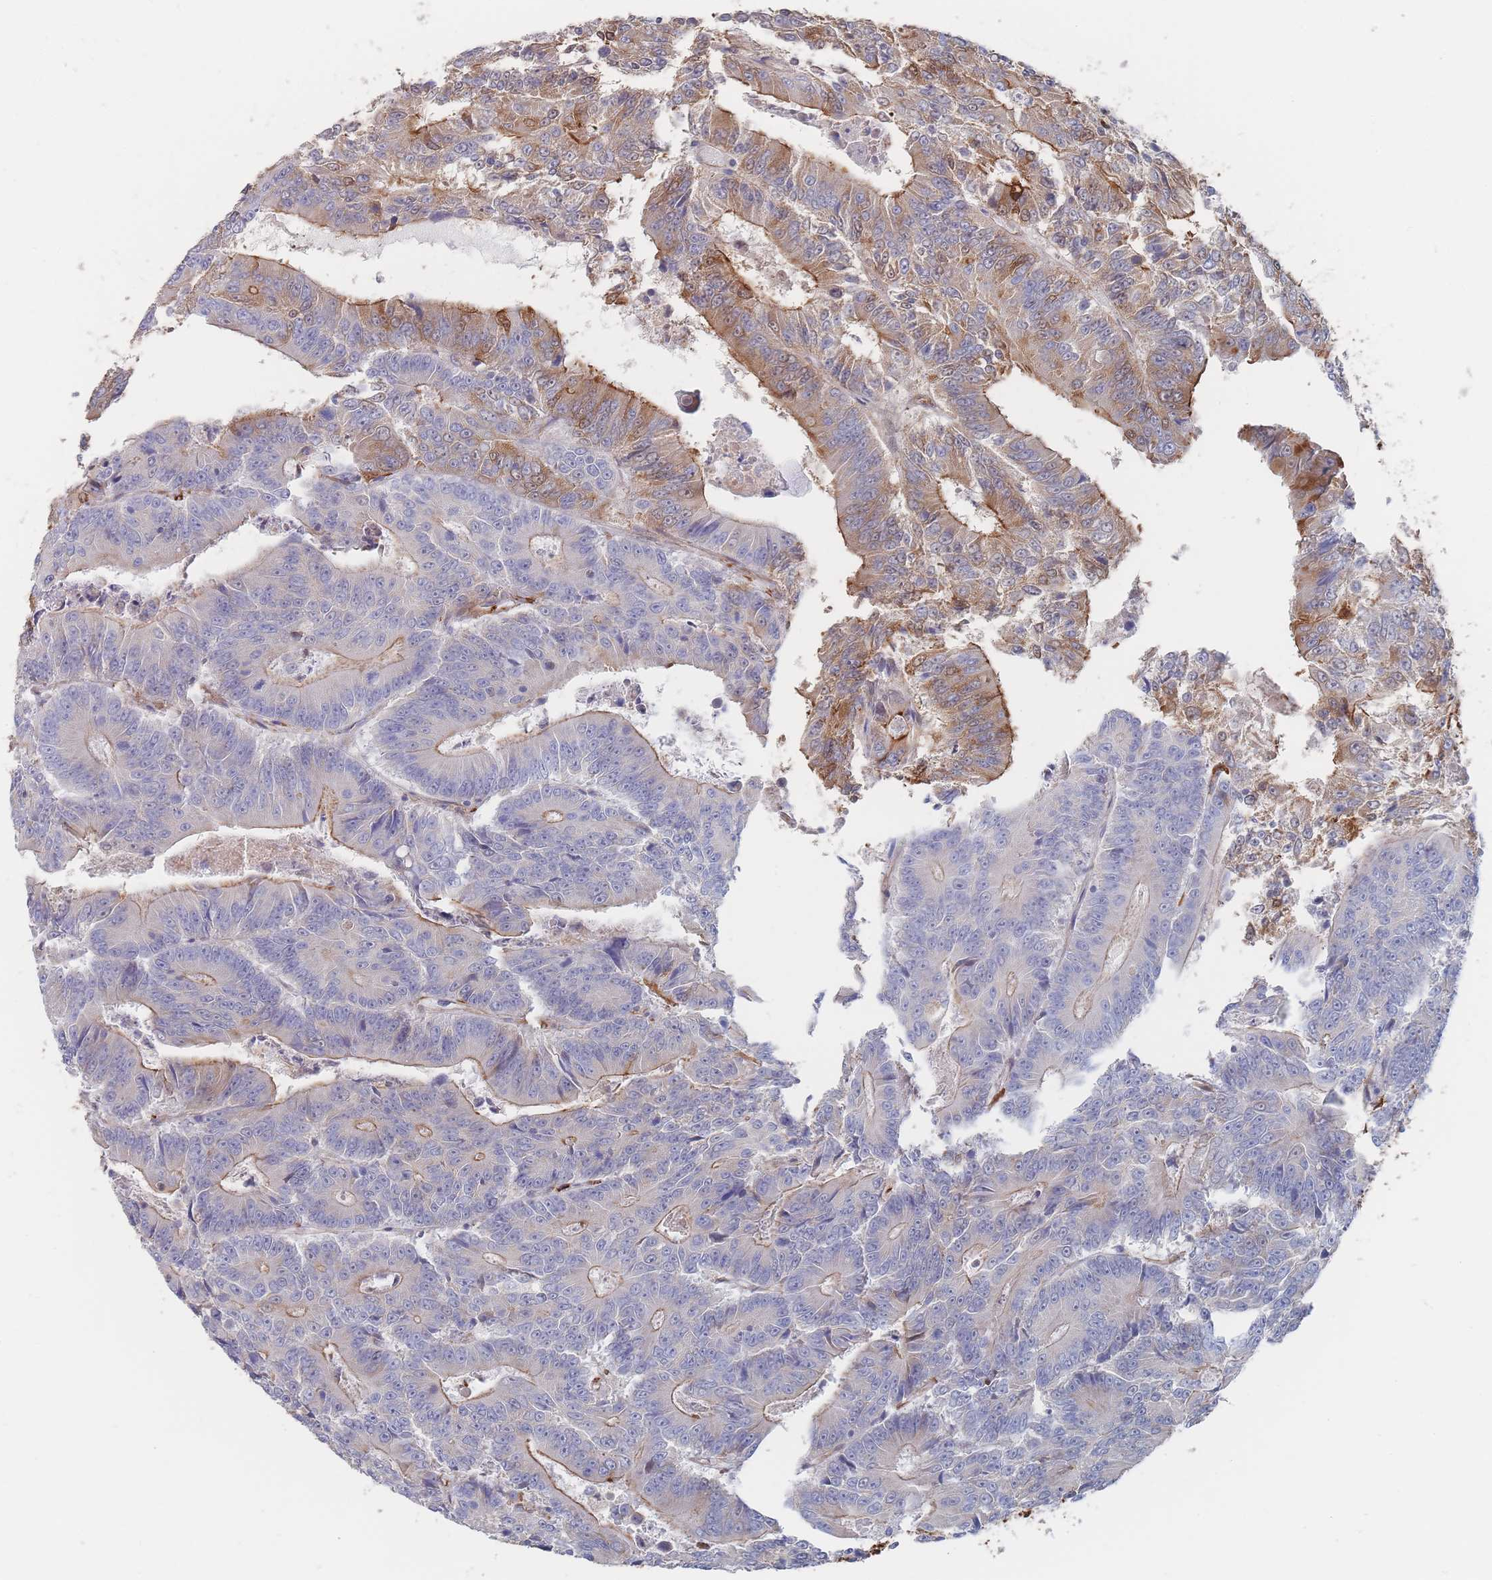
{"staining": {"intensity": "moderate", "quantity": "<25%", "location": "cytoplasmic/membranous"}, "tissue": "colorectal cancer", "cell_type": "Tumor cells", "image_type": "cancer", "snomed": [{"axis": "morphology", "description": "Adenocarcinoma, NOS"}, {"axis": "topography", "description": "Colon"}], "caption": "Immunohistochemical staining of adenocarcinoma (colorectal) demonstrates low levels of moderate cytoplasmic/membranous staining in about <25% of tumor cells. (DAB (3,3'-diaminobenzidine) = brown stain, brightfield microscopy at high magnification).", "gene": "G6PC1", "patient": {"sex": "male", "age": 83}}